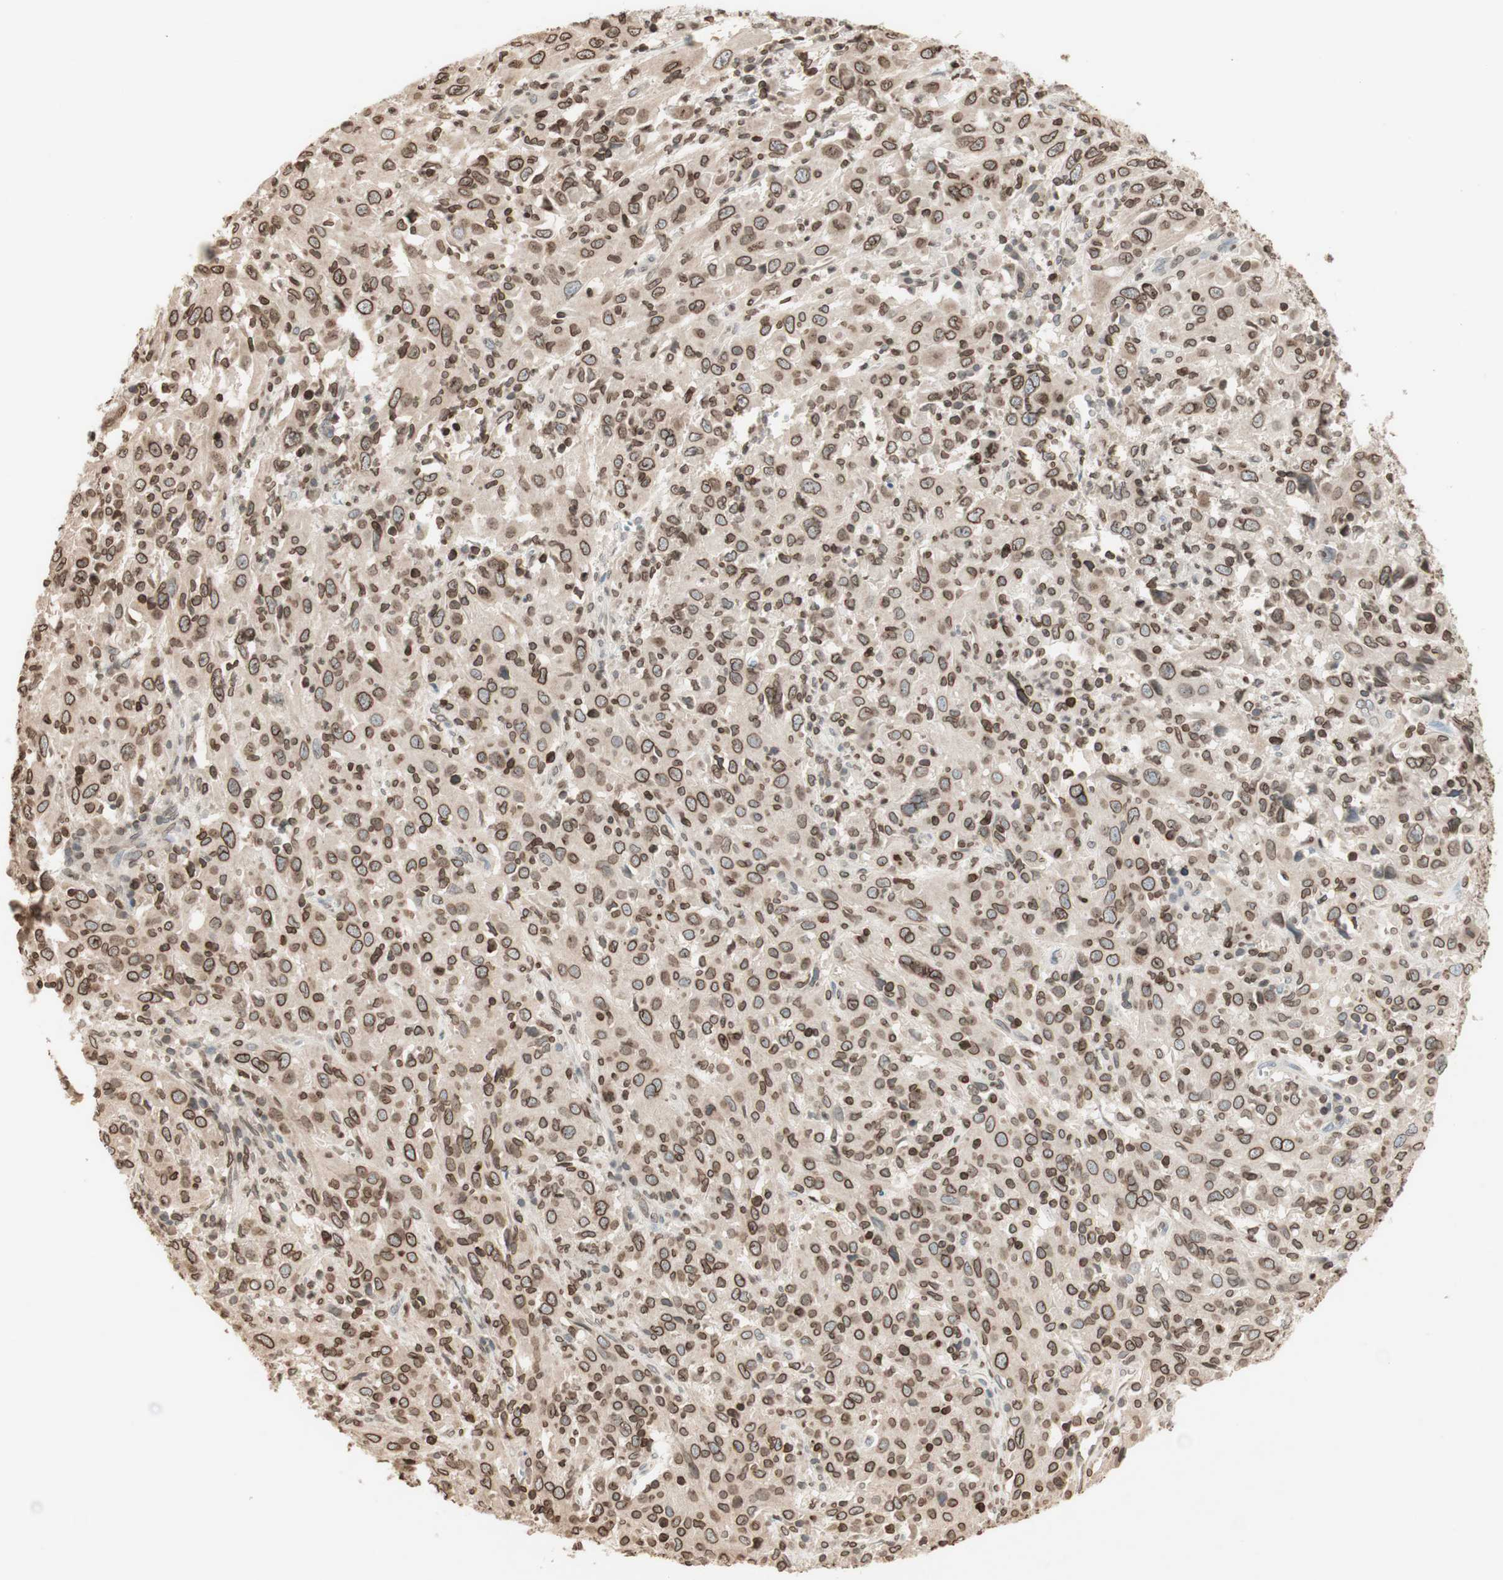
{"staining": {"intensity": "moderate", "quantity": ">75%", "location": "cytoplasmic/membranous,nuclear"}, "tissue": "cervical cancer", "cell_type": "Tumor cells", "image_type": "cancer", "snomed": [{"axis": "morphology", "description": "Squamous cell carcinoma, NOS"}, {"axis": "topography", "description": "Cervix"}], "caption": "Brown immunohistochemical staining in cervical cancer exhibits moderate cytoplasmic/membranous and nuclear positivity in approximately >75% of tumor cells.", "gene": "TMPO", "patient": {"sex": "female", "age": 46}}